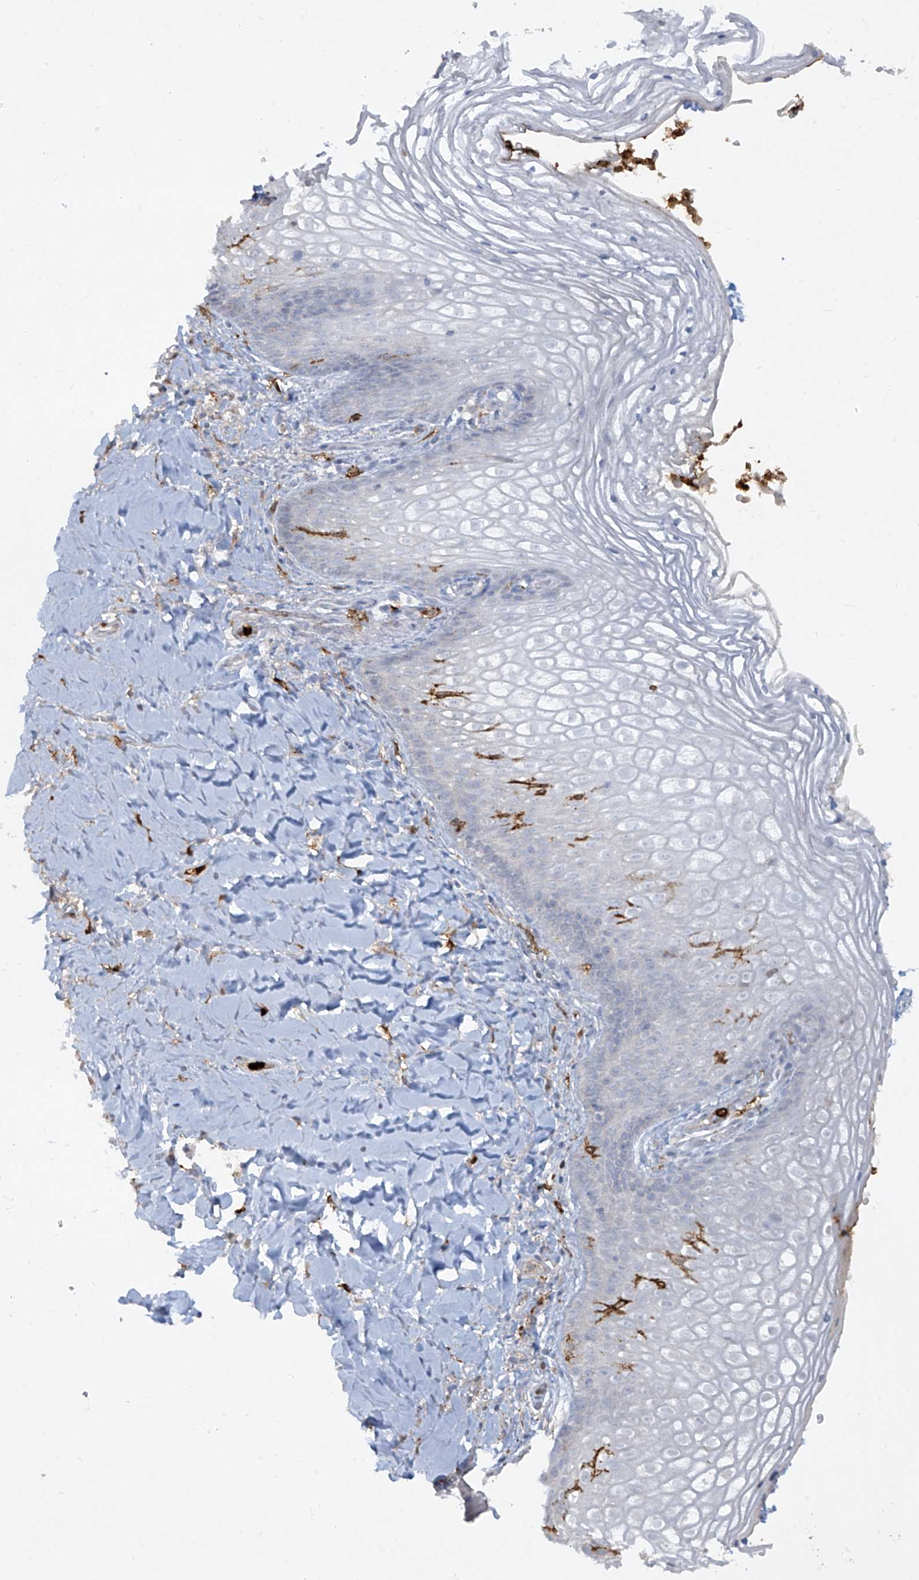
{"staining": {"intensity": "negative", "quantity": "none", "location": "none"}, "tissue": "vagina", "cell_type": "Squamous epithelial cells", "image_type": "normal", "snomed": [{"axis": "morphology", "description": "Normal tissue, NOS"}, {"axis": "topography", "description": "Vagina"}], "caption": "Squamous epithelial cells are negative for protein expression in unremarkable human vagina. Brightfield microscopy of immunohistochemistry (IHC) stained with DAB (brown) and hematoxylin (blue), captured at high magnification.", "gene": "FCGR3A", "patient": {"sex": "female", "age": 60}}